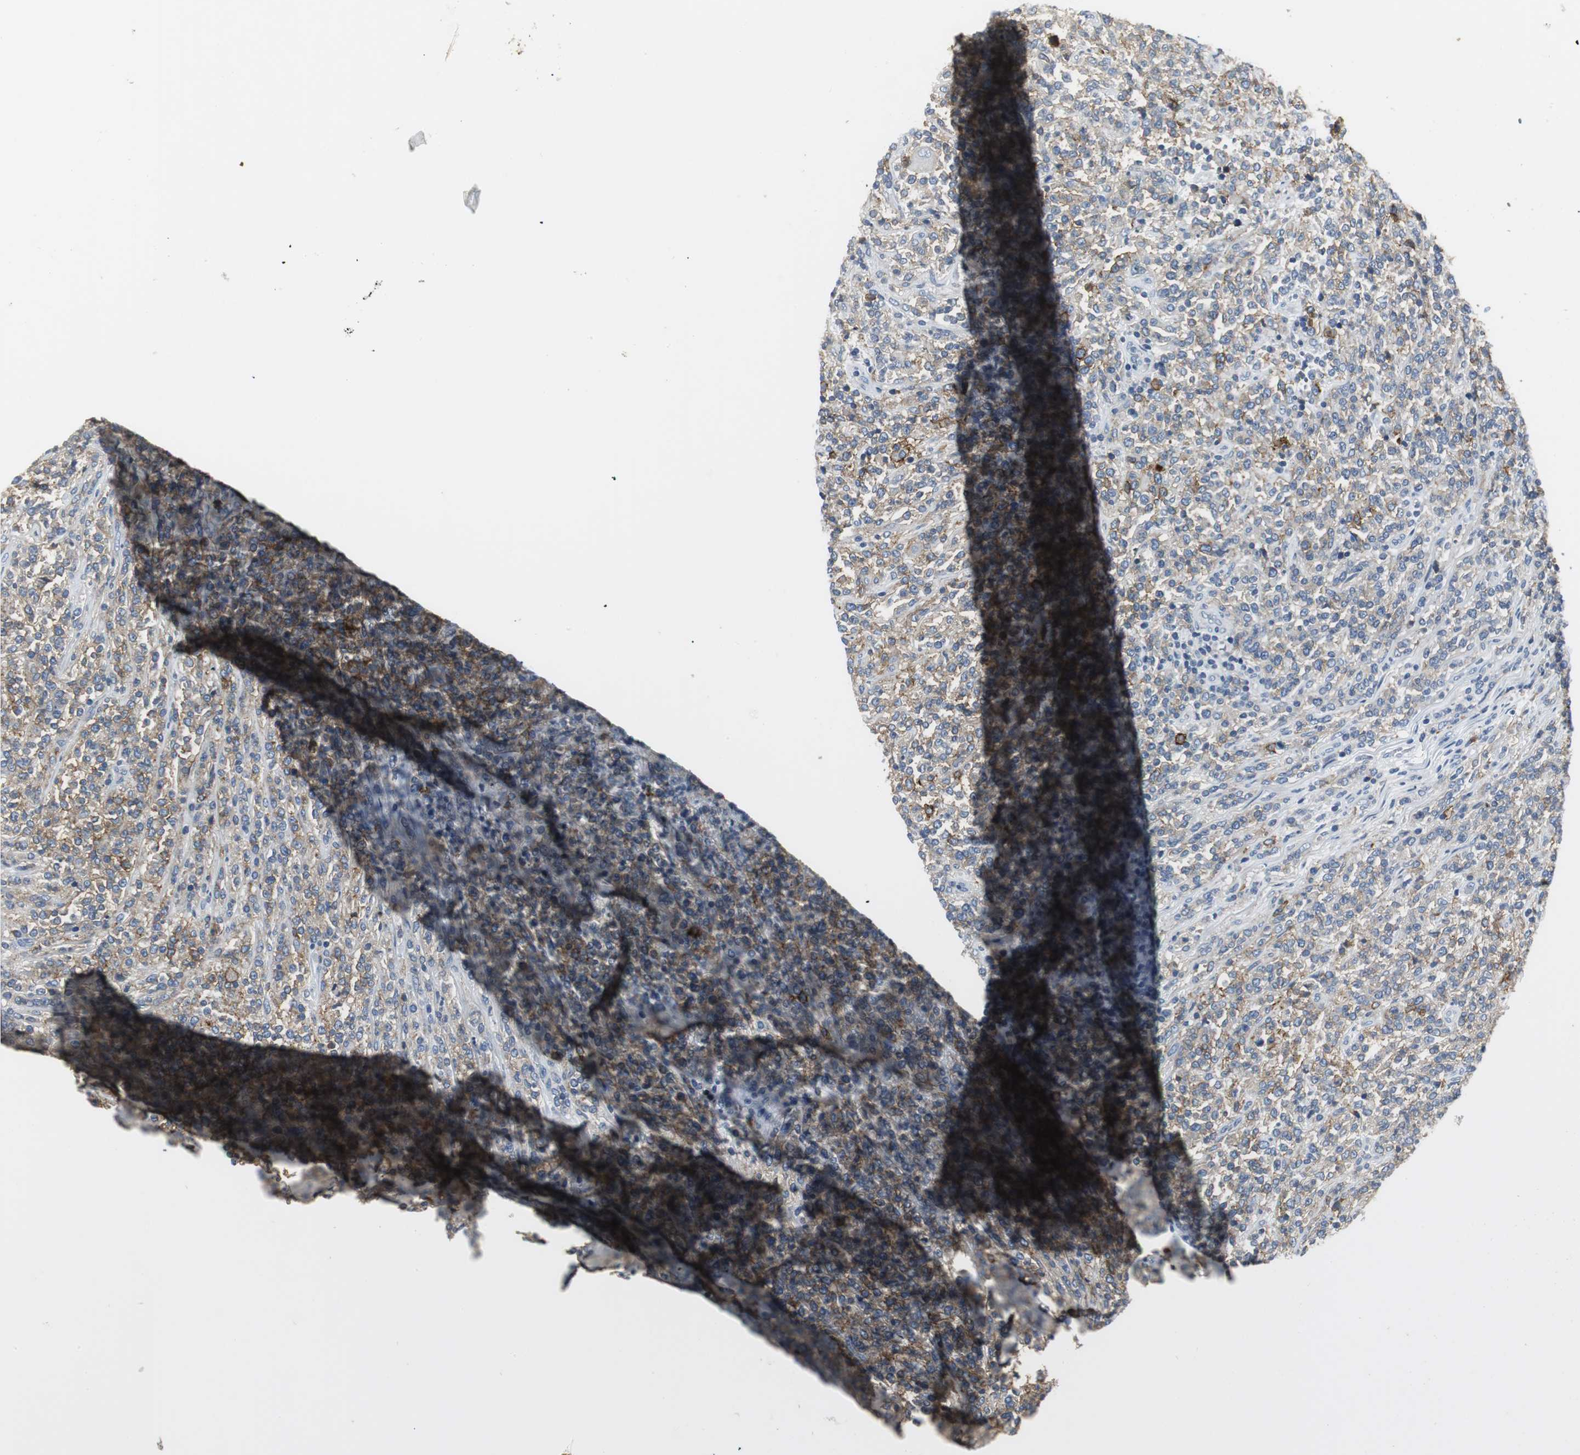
{"staining": {"intensity": "moderate", "quantity": ">75%", "location": "cytoplasmic/membranous"}, "tissue": "lymphoma", "cell_type": "Tumor cells", "image_type": "cancer", "snomed": [{"axis": "morphology", "description": "Malignant lymphoma, non-Hodgkin's type, High grade"}, {"axis": "topography", "description": "Soft tissue"}], "caption": "Immunohistochemistry (IHC) image of neoplastic tissue: lymphoma stained using immunohistochemistry reveals medium levels of moderate protein expression localized specifically in the cytoplasmic/membranous of tumor cells, appearing as a cytoplasmic/membranous brown color.", "gene": "SLC2A5", "patient": {"sex": "male", "age": 18}}